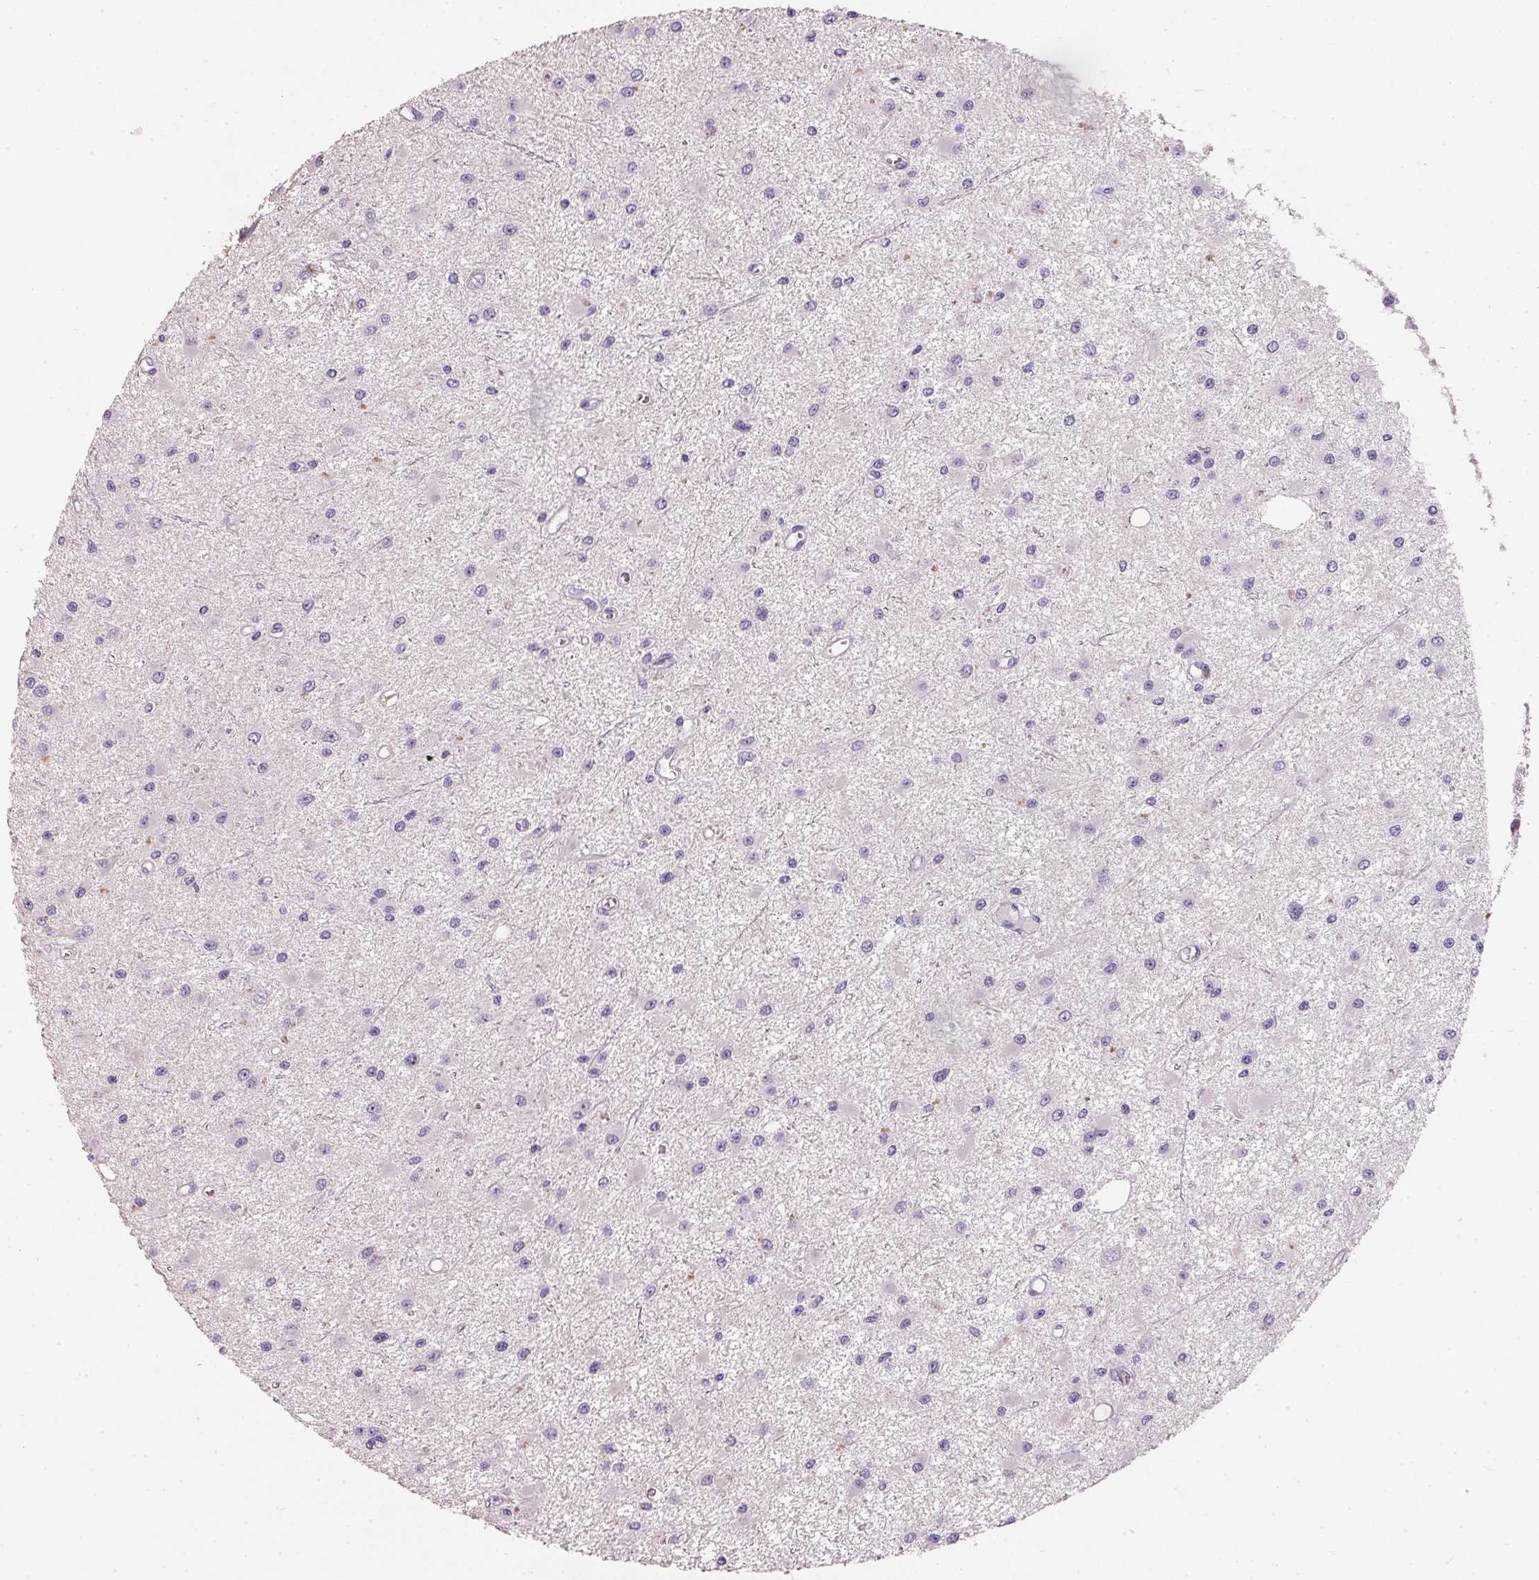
{"staining": {"intensity": "negative", "quantity": "none", "location": "none"}, "tissue": "glioma", "cell_type": "Tumor cells", "image_type": "cancer", "snomed": [{"axis": "morphology", "description": "Glioma, malignant, High grade"}, {"axis": "topography", "description": "Brain"}], "caption": "IHC image of neoplastic tissue: human glioma stained with DAB exhibits no significant protein positivity in tumor cells.", "gene": "HSD17B1", "patient": {"sex": "male", "age": 54}}